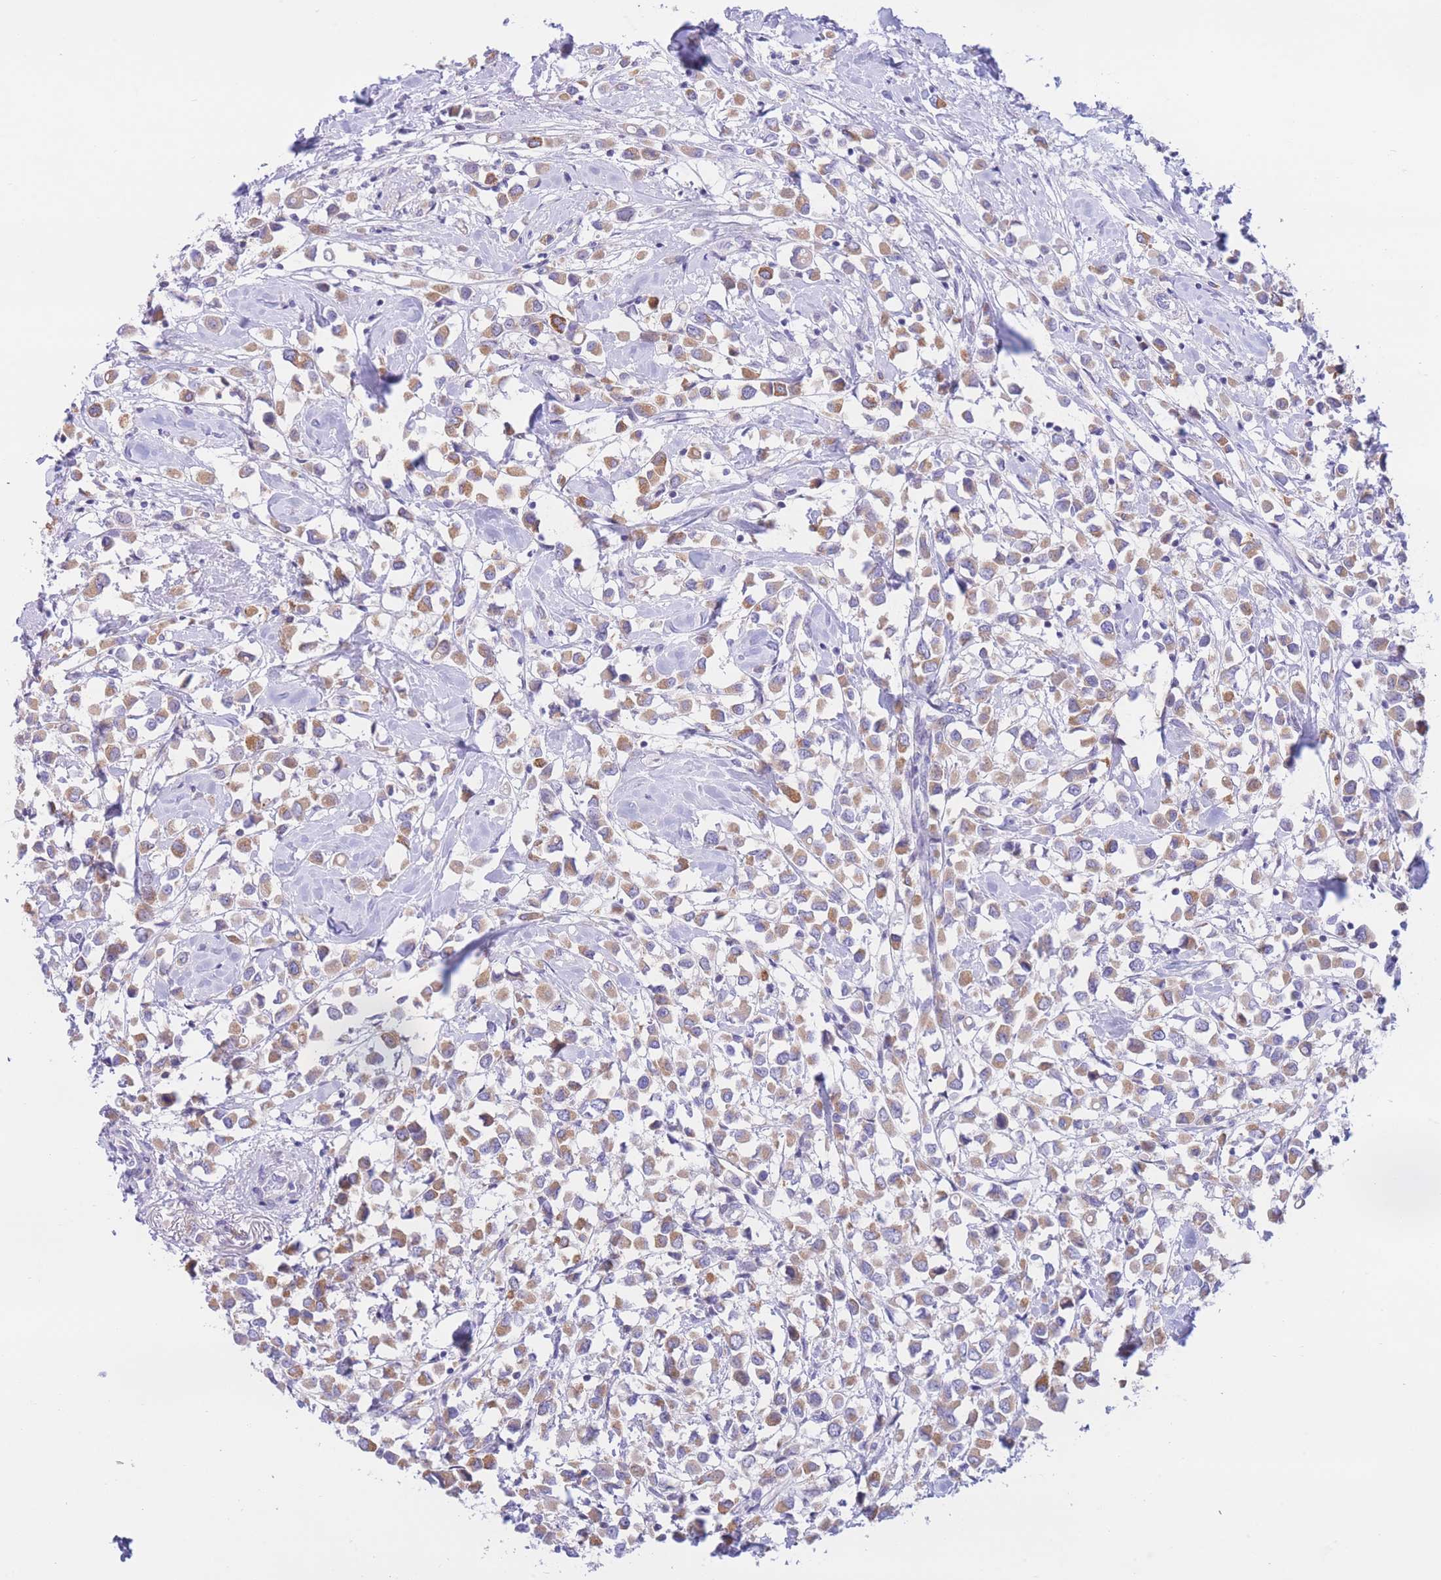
{"staining": {"intensity": "moderate", "quantity": ">75%", "location": "cytoplasmic/membranous"}, "tissue": "breast cancer", "cell_type": "Tumor cells", "image_type": "cancer", "snomed": [{"axis": "morphology", "description": "Duct carcinoma"}, {"axis": "topography", "description": "Breast"}], "caption": "The photomicrograph shows staining of breast invasive ductal carcinoma, revealing moderate cytoplasmic/membranous protein staining (brown color) within tumor cells. (DAB (3,3'-diaminobenzidine) = brown stain, brightfield microscopy at high magnification).", "gene": "RPL39L", "patient": {"sex": "female", "age": 61}}